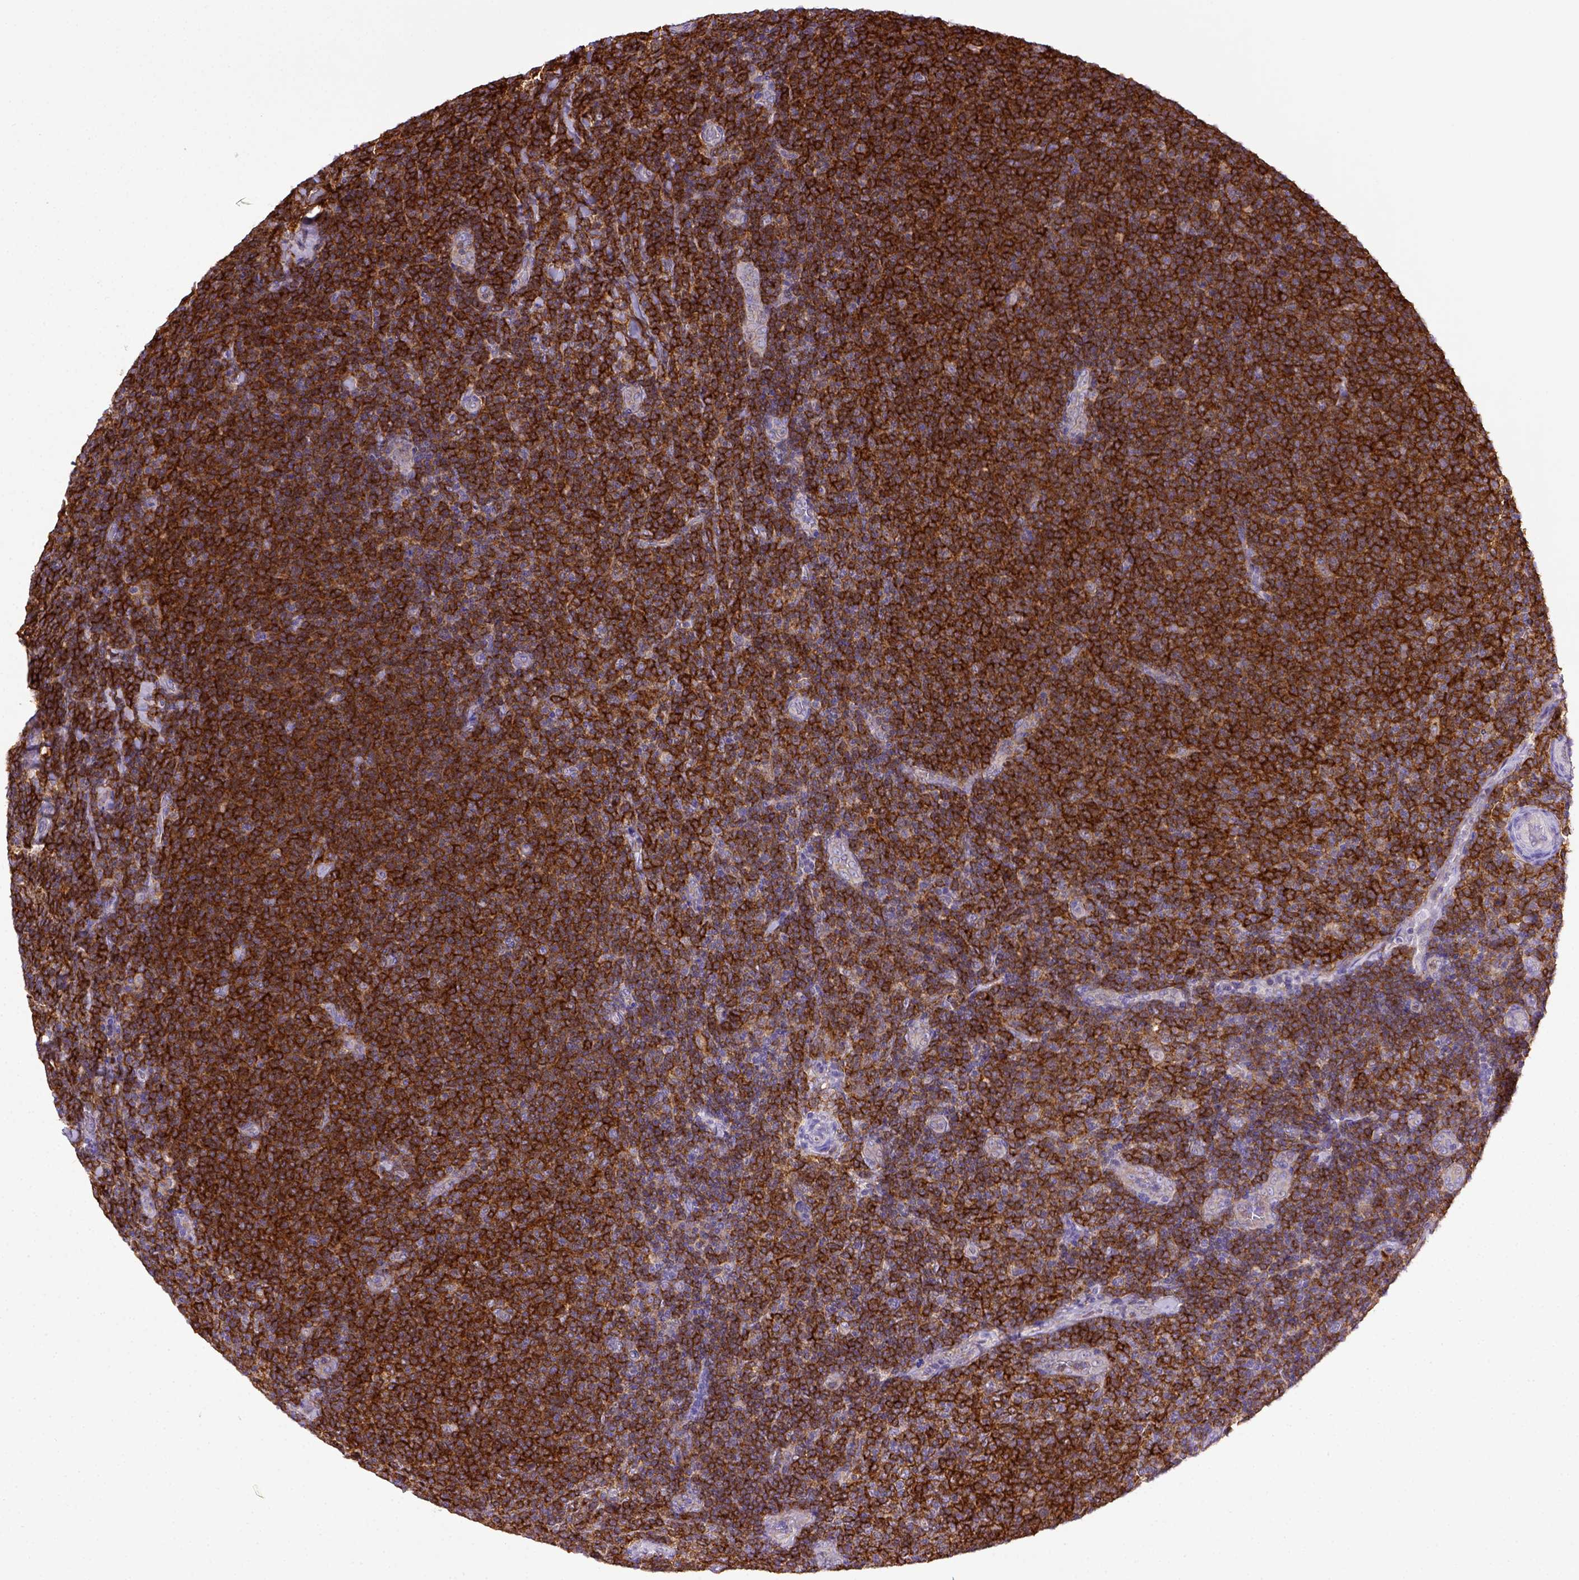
{"staining": {"intensity": "strong", "quantity": ">75%", "location": "cytoplasmic/membranous"}, "tissue": "lymphoma", "cell_type": "Tumor cells", "image_type": "cancer", "snomed": [{"axis": "morphology", "description": "Malignant lymphoma, non-Hodgkin's type, Low grade"}, {"axis": "topography", "description": "Lymph node"}], "caption": "Strong cytoplasmic/membranous protein positivity is appreciated in about >75% of tumor cells in lymphoma.", "gene": "CD40", "patient": {"sex": "male", "age": 52}}